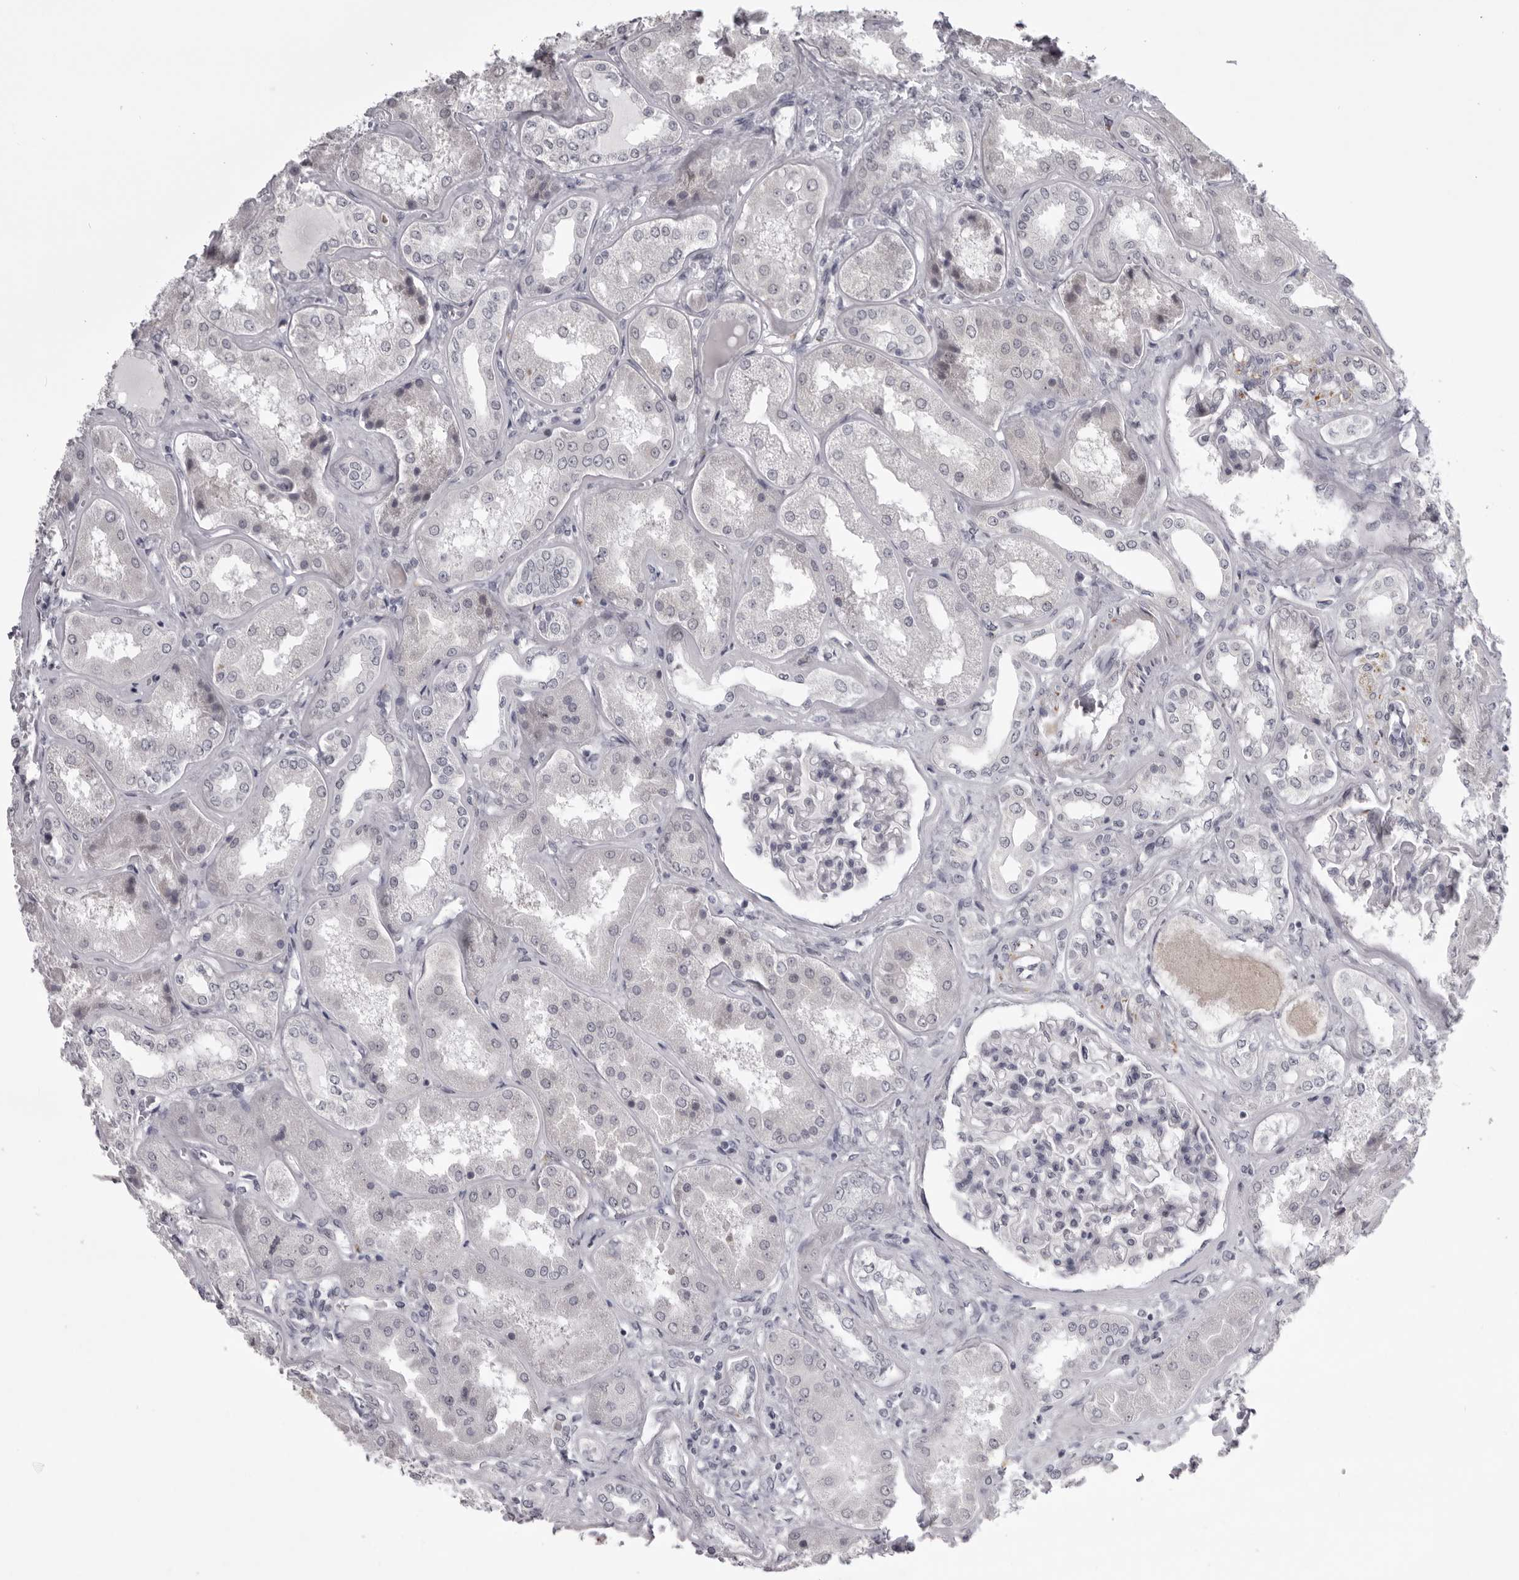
{"staining": {"intensity": "weak", "quantity": "<25%", "location": "cytoplasmic/membranous"}, "tissue": "kidney", "cell_type": "Cells in glomeruli", "image_type": "normal", "snomed": [{"axis": "morphology", "description": "Normal tissue, NOS"}, {"axis": "topography", "description": "Kidney"}], "caption": "High power microscopy histopathology image of an immunohistochemistry (IHC) histopathology image of unremarkable kidney, revealing no significant positivity in cells in glomeruli.", "gene": "EPHA10", "patient": {"sex": "female", "age": 56}}